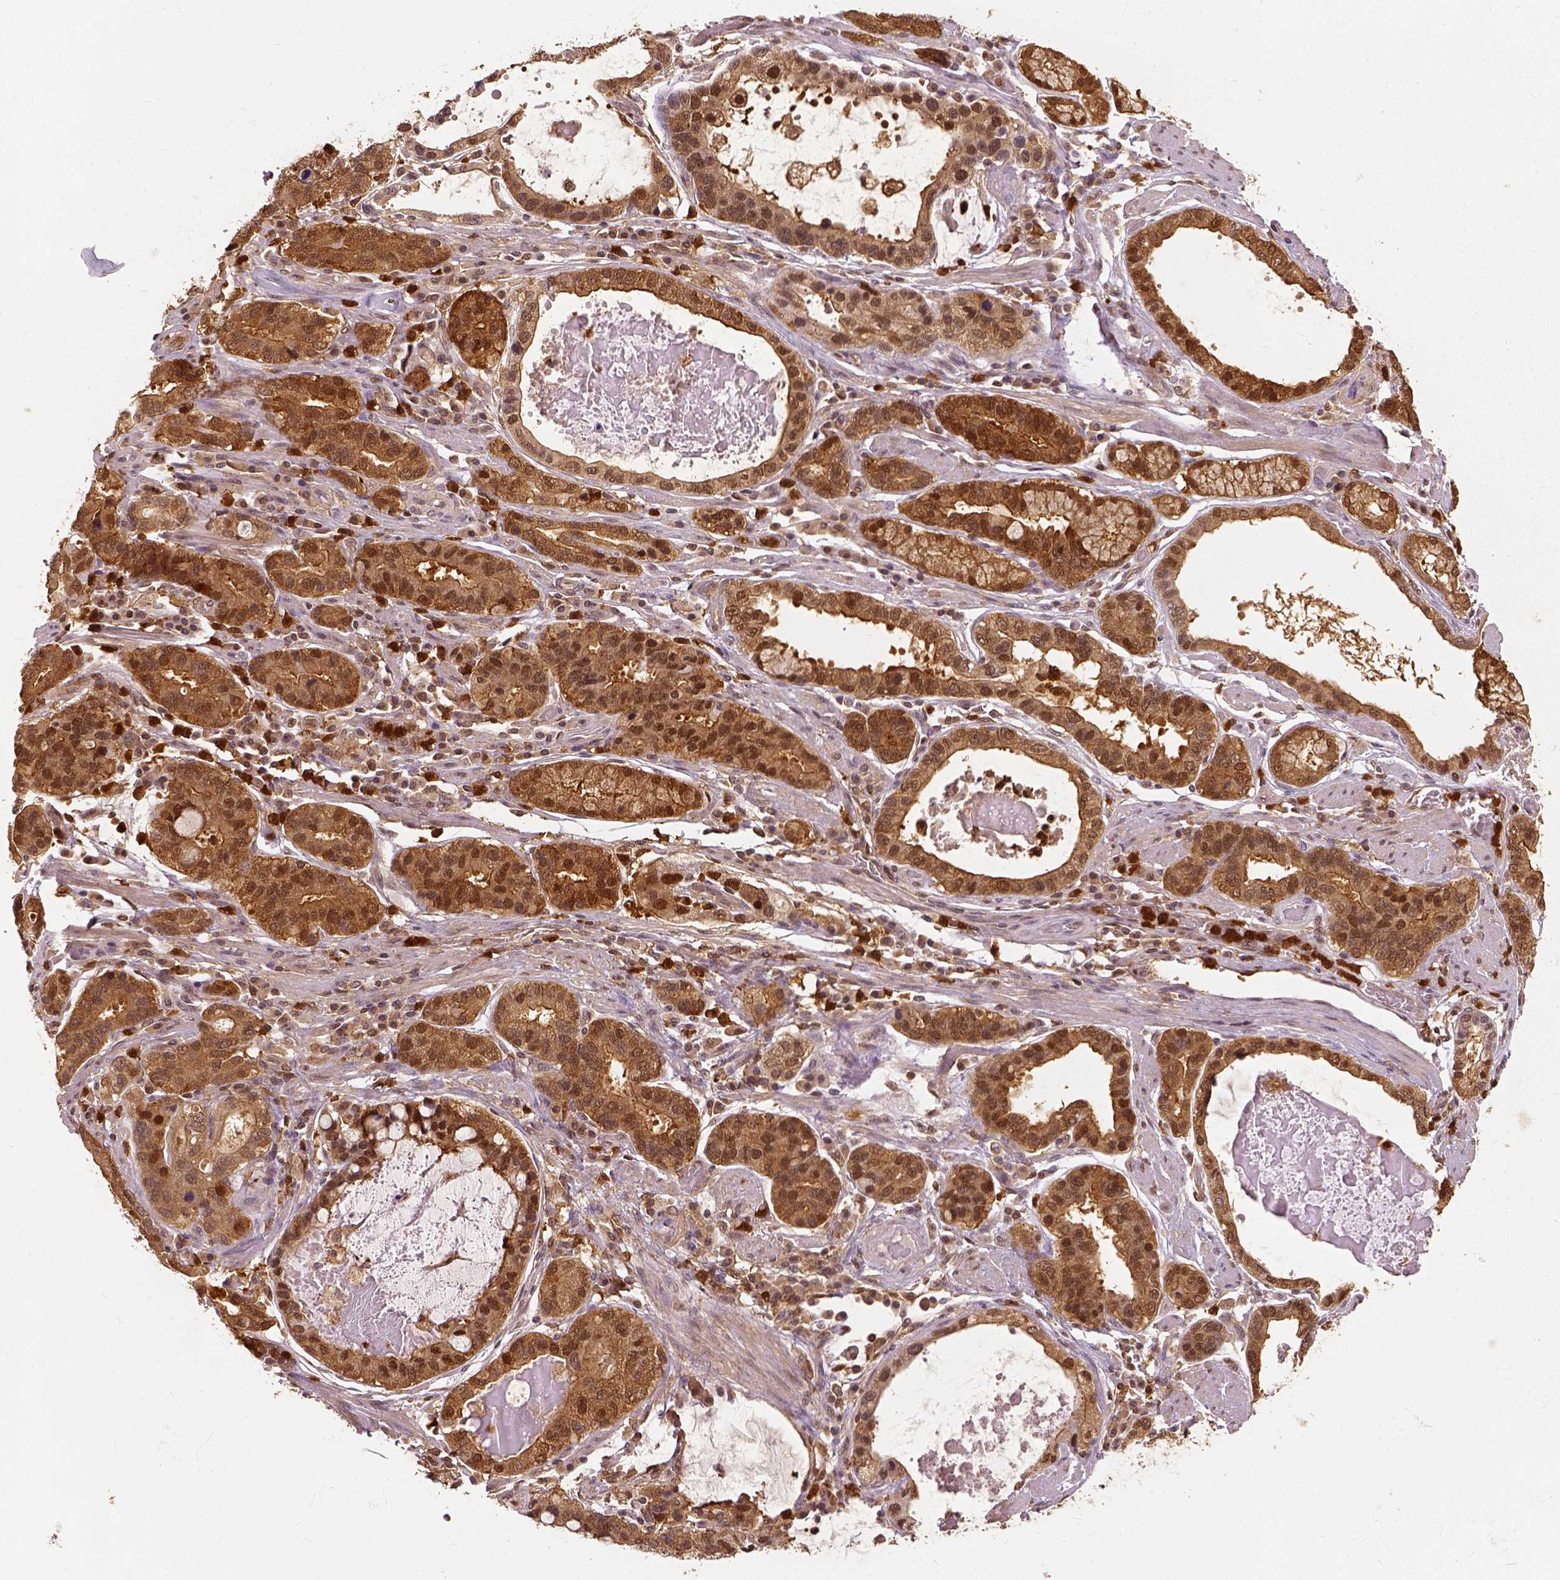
{"staining": {"intensity": "strong", "quantity": ">75%", "location": "cytoplasmic/membranous,nuclear"}, "tissue": "stomach cancer", "cell_type": "Tumor cells", "image_type": "cancer", "snomed": [{"axis": "morphology", "description": "Adenocarcinoma, NOS"}, {"axis": "topography", "description": "Stomach, lower"}], "caption": "Stomach cancer (adenocarcinoma) tissue displays strong cytoplasmic/membranous and nuclear expression in approximately >75% of tumor cells", "gene": "GPI", "patient": {"sex": "female", "age": 76}}